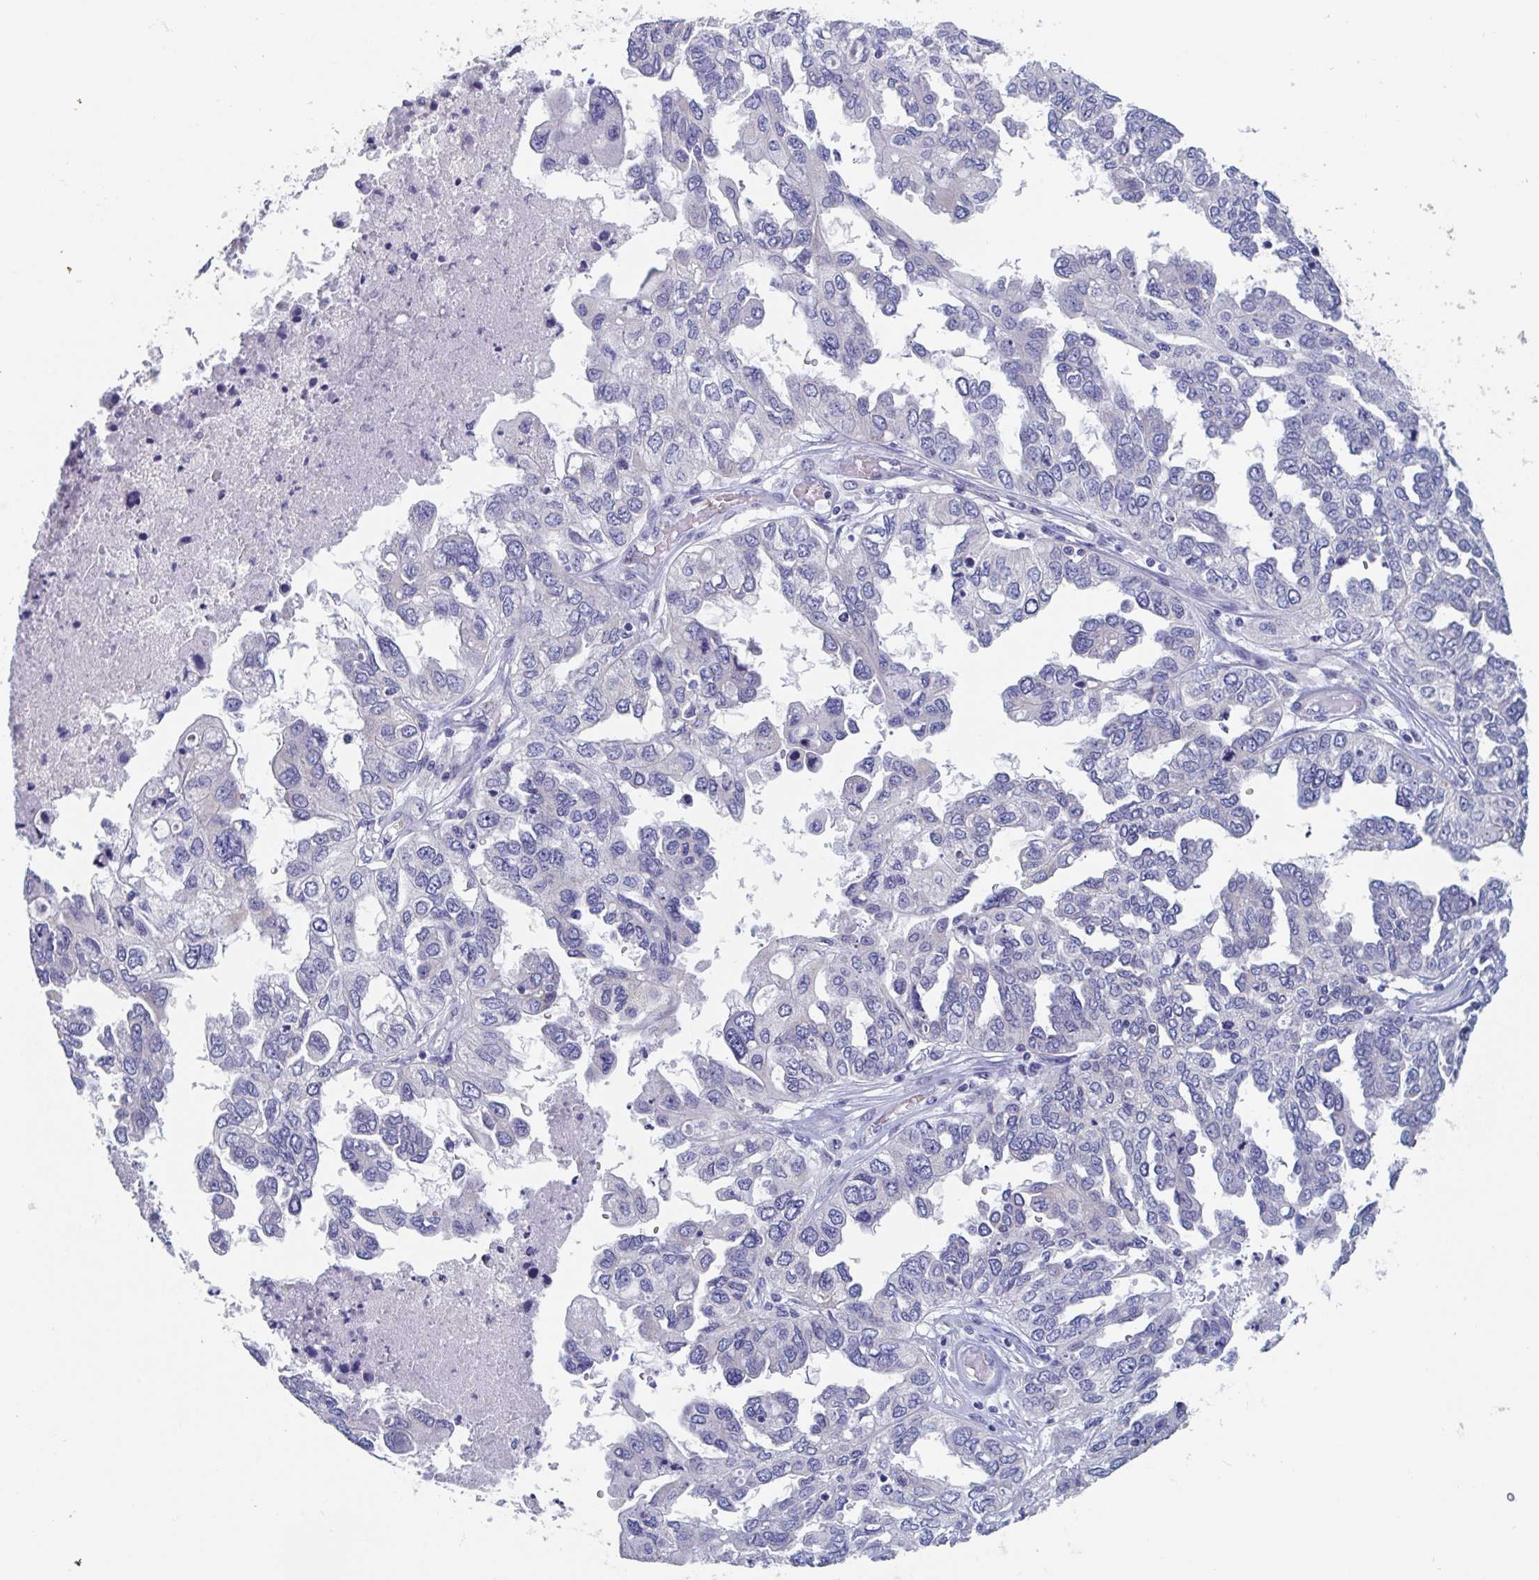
{"staining": {"intensity": "negative", "quantity": "none", "location": "none"}, "tissue": "ovarian cancer", "cell_type": "Tumor cells", "image_type": "cancer", "snomed": [{"axis": "morphology", "description": "Cystadenocarcinoma, serous, NOS"}, {"axis": "topography", "description": "Ovary"}], "caption": "An image of human ovarian cancer (serous cystadenocarcinoma) is negative for staining in tumor cells.", "gene": "ABHD16A", "patient": {"sex": "female", "age": 53}}